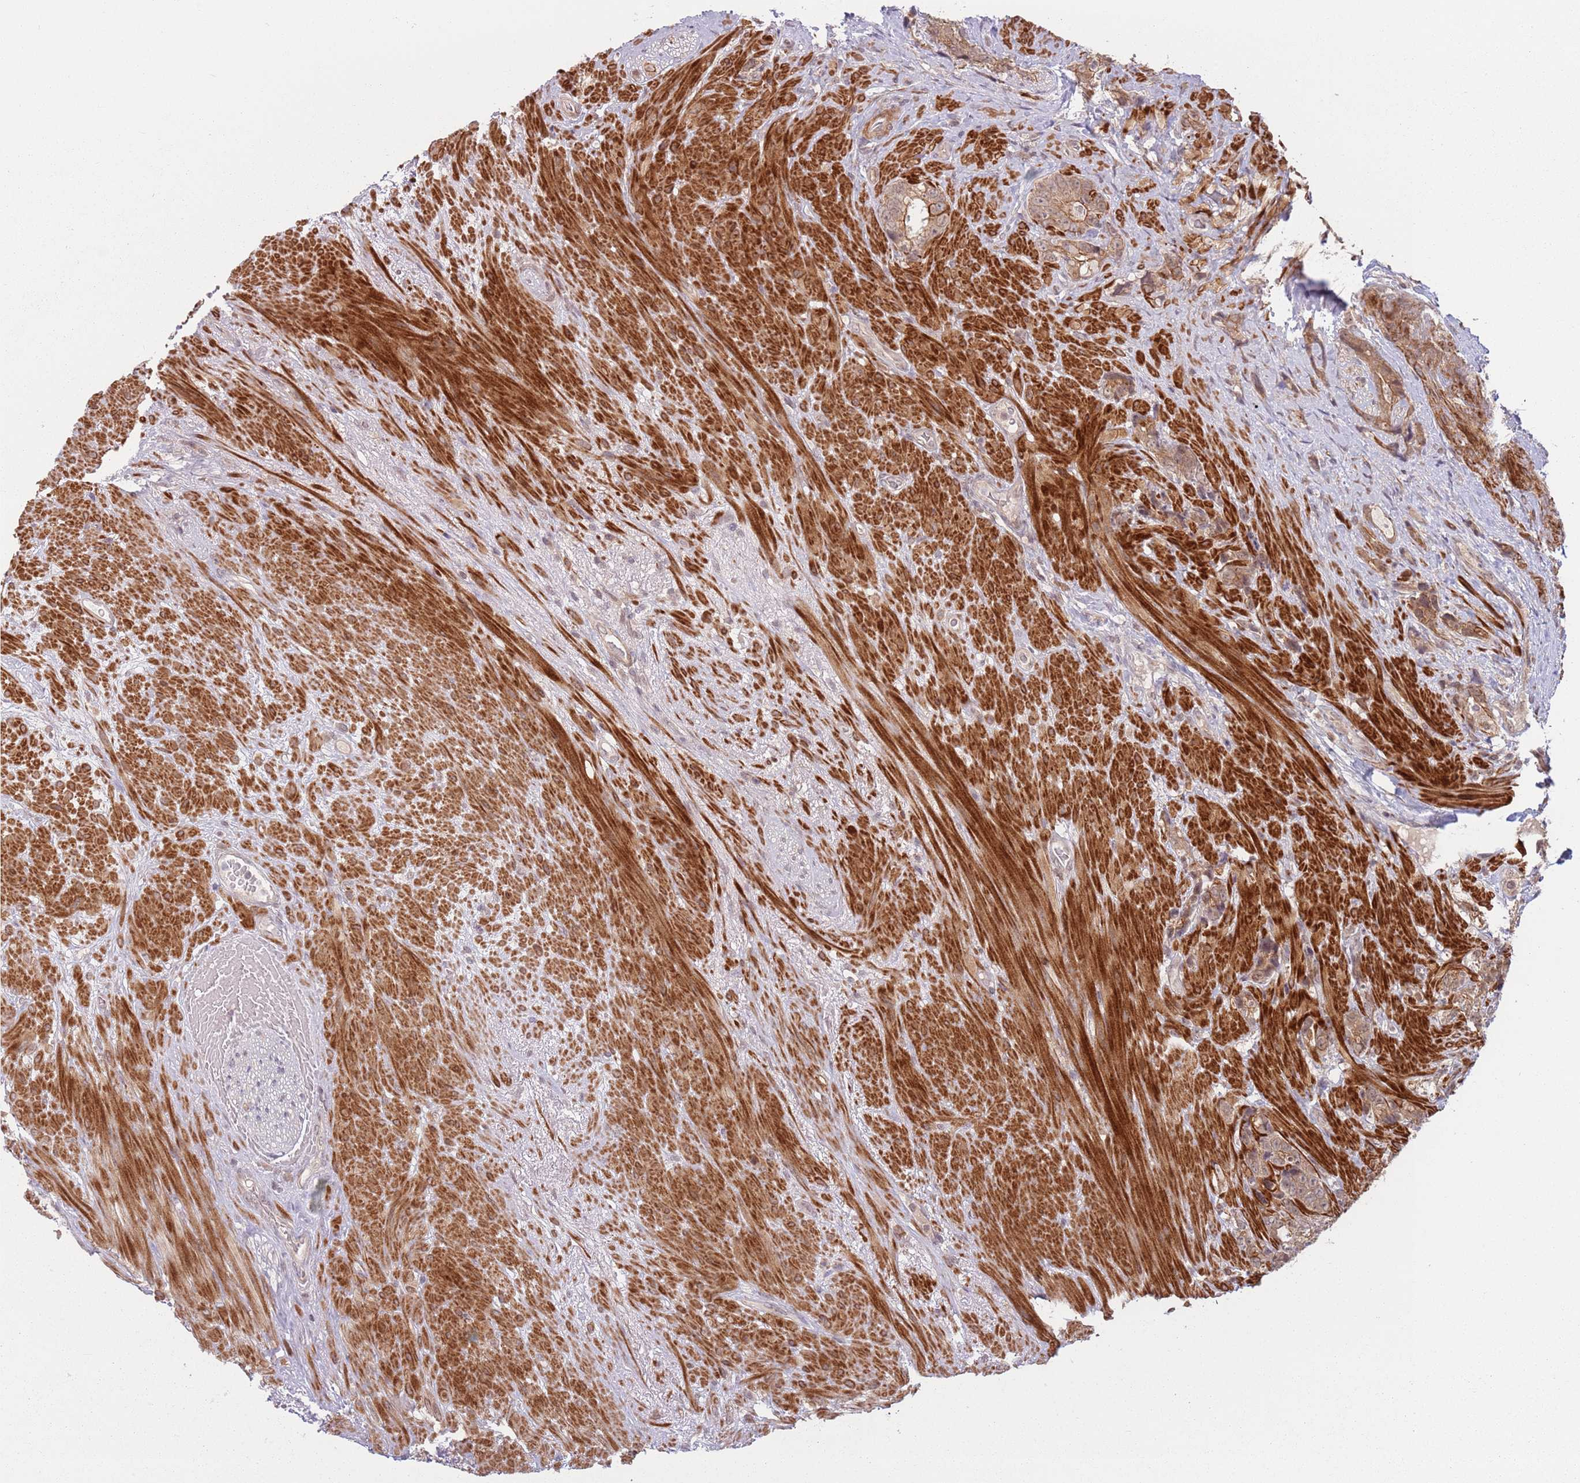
{"staining": {"intensity": "moderate", "quantity": "25%-75%", "location": "cytoplasmic/membranous"}, "tissue": "prostate cancer", "cell_type": "Tumor cells", "image_type": "cancer", "snomed": [{"axis": "morphology", "description": "Adenocarcinoma, High grade"}, {"axis": "topography", "description": "Prostate"}], "caption": "A photomicrograph of prostate cancer (high-grade adenocarcinoma) stained for a protein displays moderate cytoplasmic/membranous brown staining in tumor cells. (DAB (3,3'-diaminobenzidine) = brown stain, brightfield microscopy at high magnification).", "gene": "CCDC154", "patient": {"sex": "male", "age": 74}}